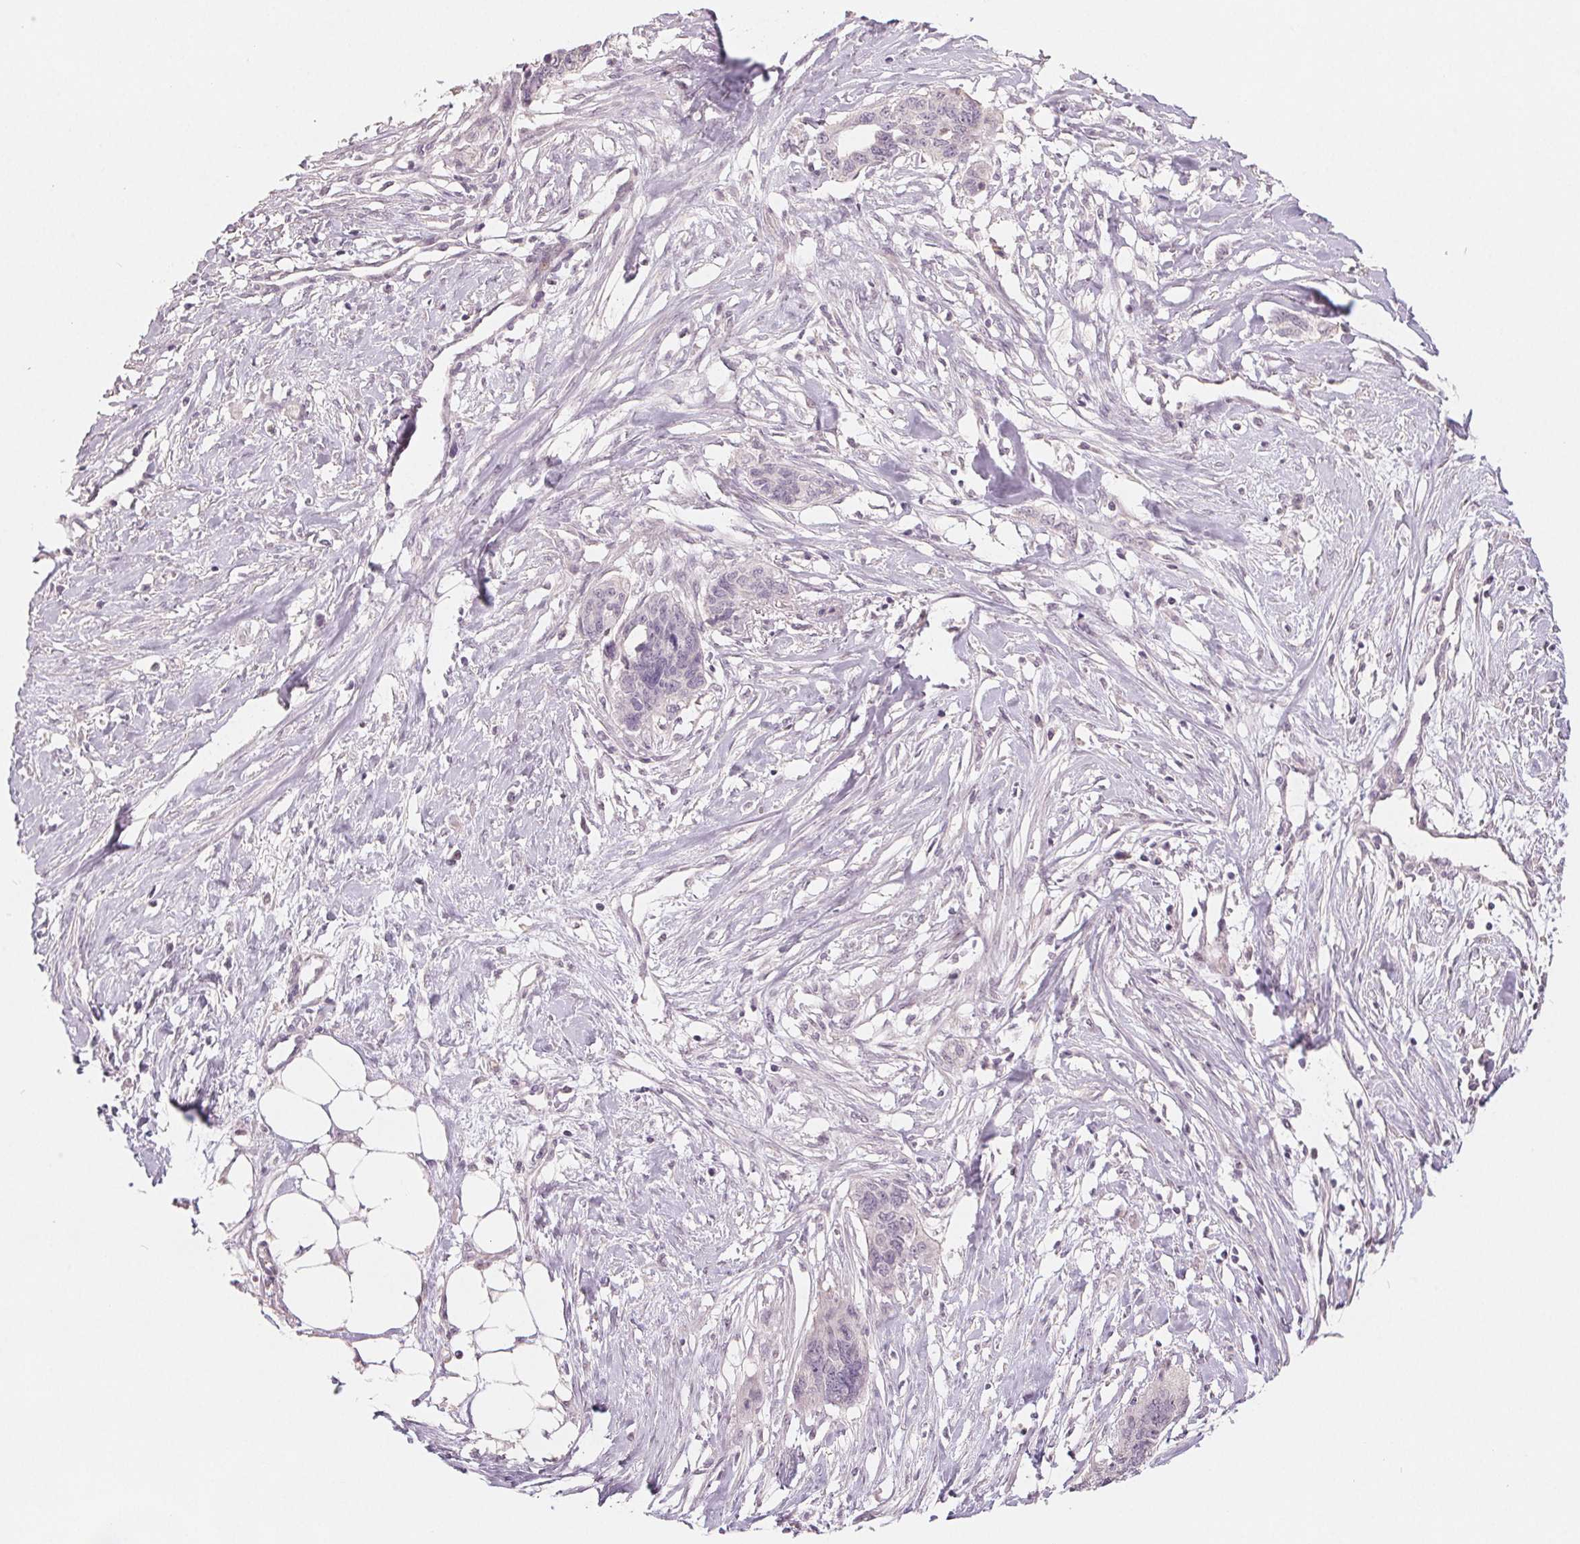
{"staining": {"intensity": "negative", "quantity": "none", "location": "none"}, "tissue": "ovarian cancer", "cell_type": "Tumor cells", "image_type": "cancer", "snomed": [{"axis": "morphology", "description": "Cystadenocarcinoma, serous, NOS"}, {"axis": "topography", "description": "Ovary"}], "caption": "An image of human ovarian cancer is negative for staining in tumor cells. The staining is performed using DAB (3,3'-diaminobenzidine) brown chromogen with nuclei counter-stained in using hematoxylin.", "gene": "ZBBX", "patient": {"sex": "female", "age": 69}}